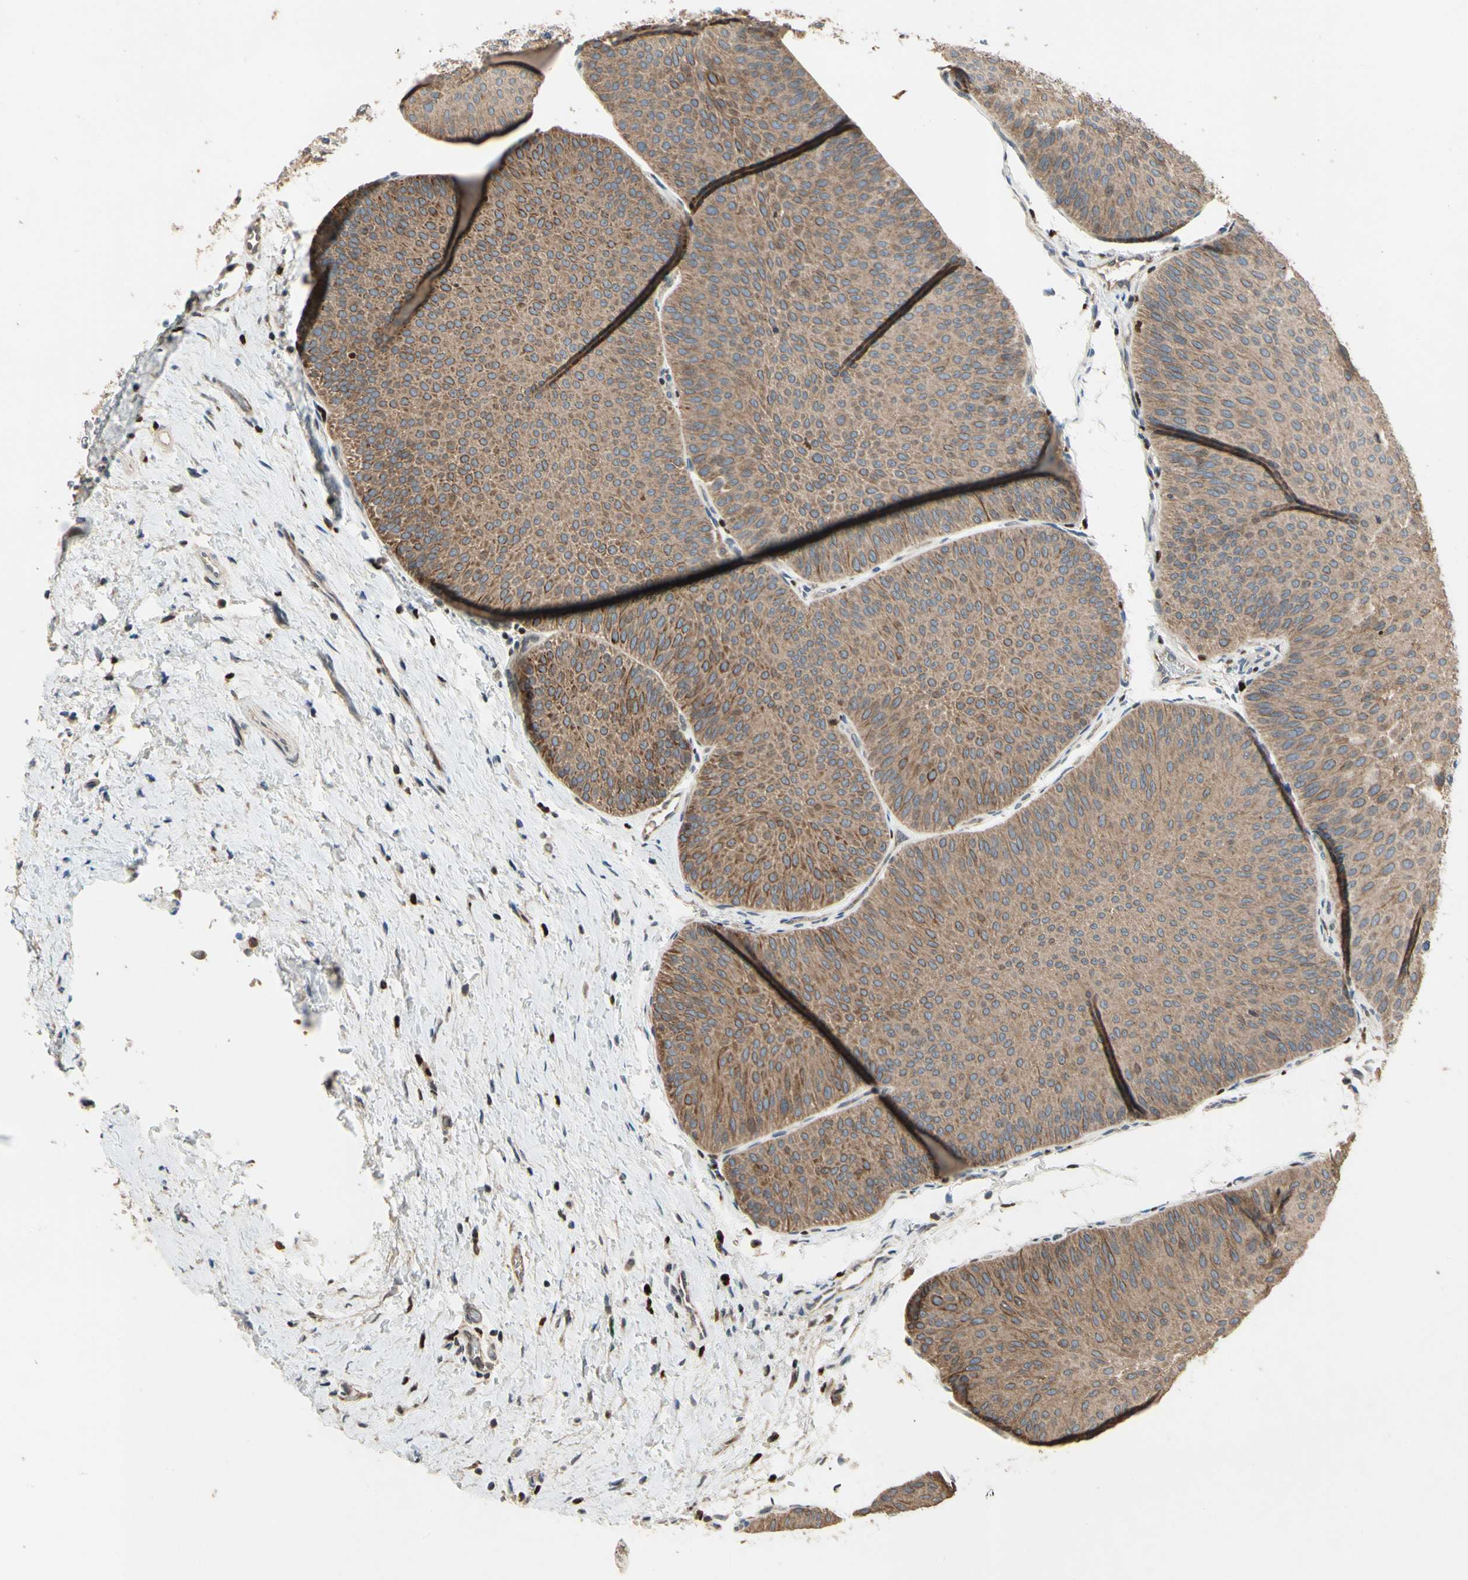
{"staining": {"intensity": "moderate", "quantity": ">75%", "location": "cytoplasmic/membranous"}, "tissue": "urothelial cancer", "cell_type": "Tumor cells", "image_type": "cancer", "snomed": [{"axis": "morphology", "description": "Urothelial carcinoma, Low grade"}, {"axis": "topography", "description": "Urinary bladder"}], "caption": "Low-grade urothelial carcinoma stained for a protein (brown) demonstrates moderate cytoplasmic/membranous positive staining in approximately >75% of tumor cells.", "gene": "CGREF1", "patient": {"sex": "female", "age": 60}}